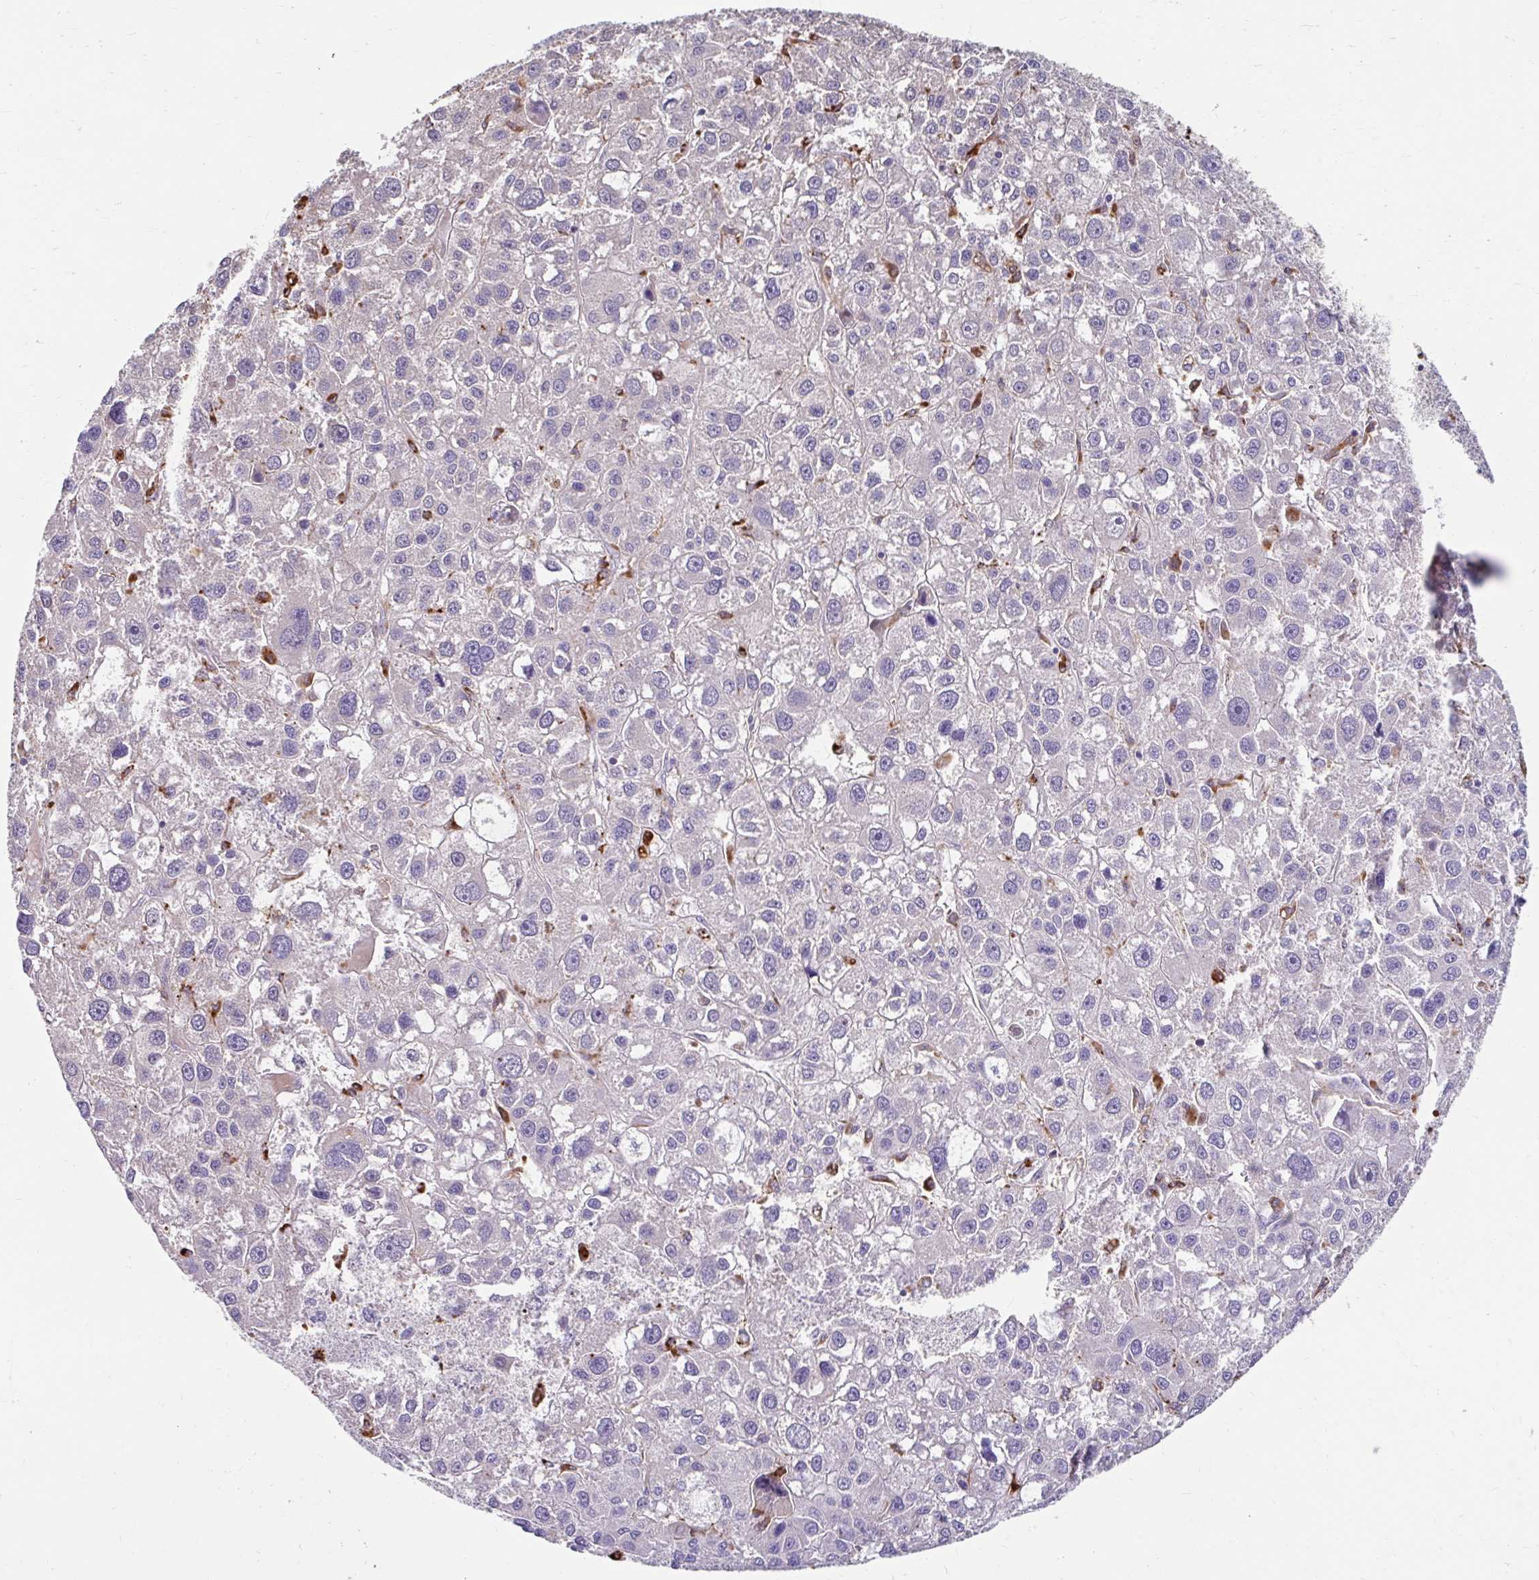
{"staining": {"intensity": "negative", "quantity": "none", "location": "none"}, "tissue": "liver cancer", "cell_type": "Tumor cells", "image_type": "cancer", "snomed": [{"axis": "morphology", "description": "Carcinoma, Hepatocellular, NOS"}, {"axis": "topography", "description": "Liver"}], "caption": "High magnification brightfield microscopy of liver hepatocellular carcinoma stained with DAB (brown) and counterstained with hematoxylin (blue): tumor cells show no significant positivity. The staining was performed using DAB (3,3'-diaminobenzidine) to visualize the protein expression in brown, while the nuclei were stained in blue with hematoxylin (Magnification: 20x).", "gene": "ZNF33A", "patient": {"sex": "male", "age": 73}}